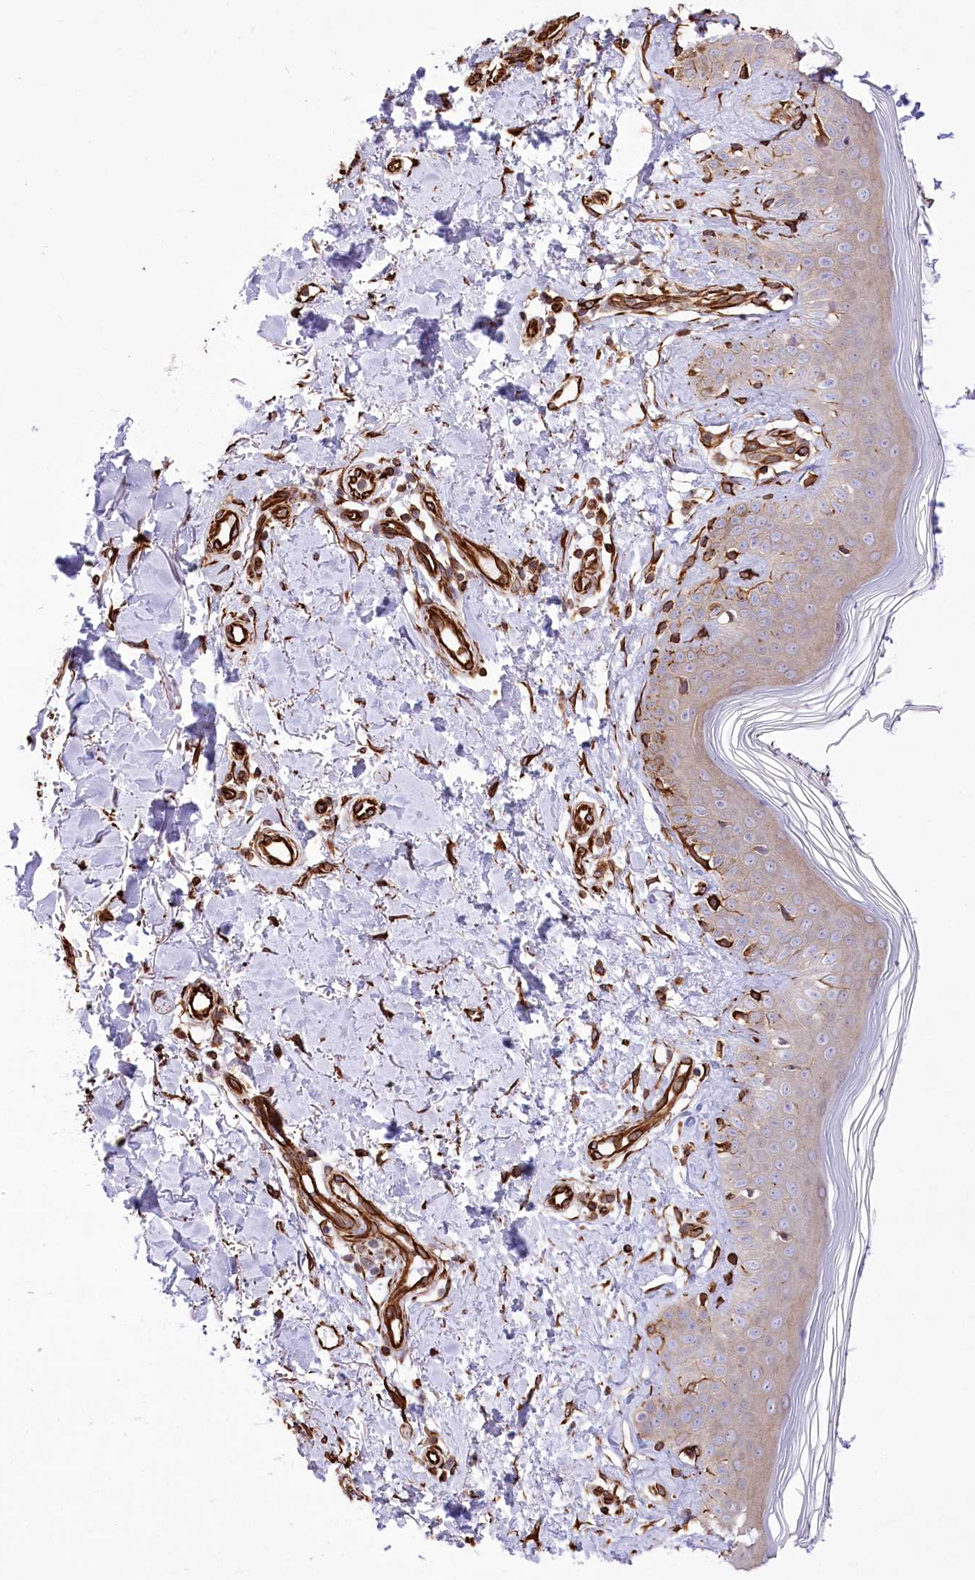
{"staining": {"intensity": "strong", "quantity": ">75%", "location": "cytoplasmic/membranous"}, "tissue": "skin", "cell_type": "Fibroblasts", "image_type": "normal", "snomed": [{"axis": "morphology", "description": "Normal tissue, NOS"}, {"axis": "topography", "description": "Skin"}], "caption": "Immunohistochemistry (IHC) photomicrograph of benign human skin stained for a protein (brown), which reveals high levels of strong cytoplasmic/membranous positivity in about >75% of fibroblasts.", "gene": "TTC1", "patient": {"sex": "female", "age": 64}}